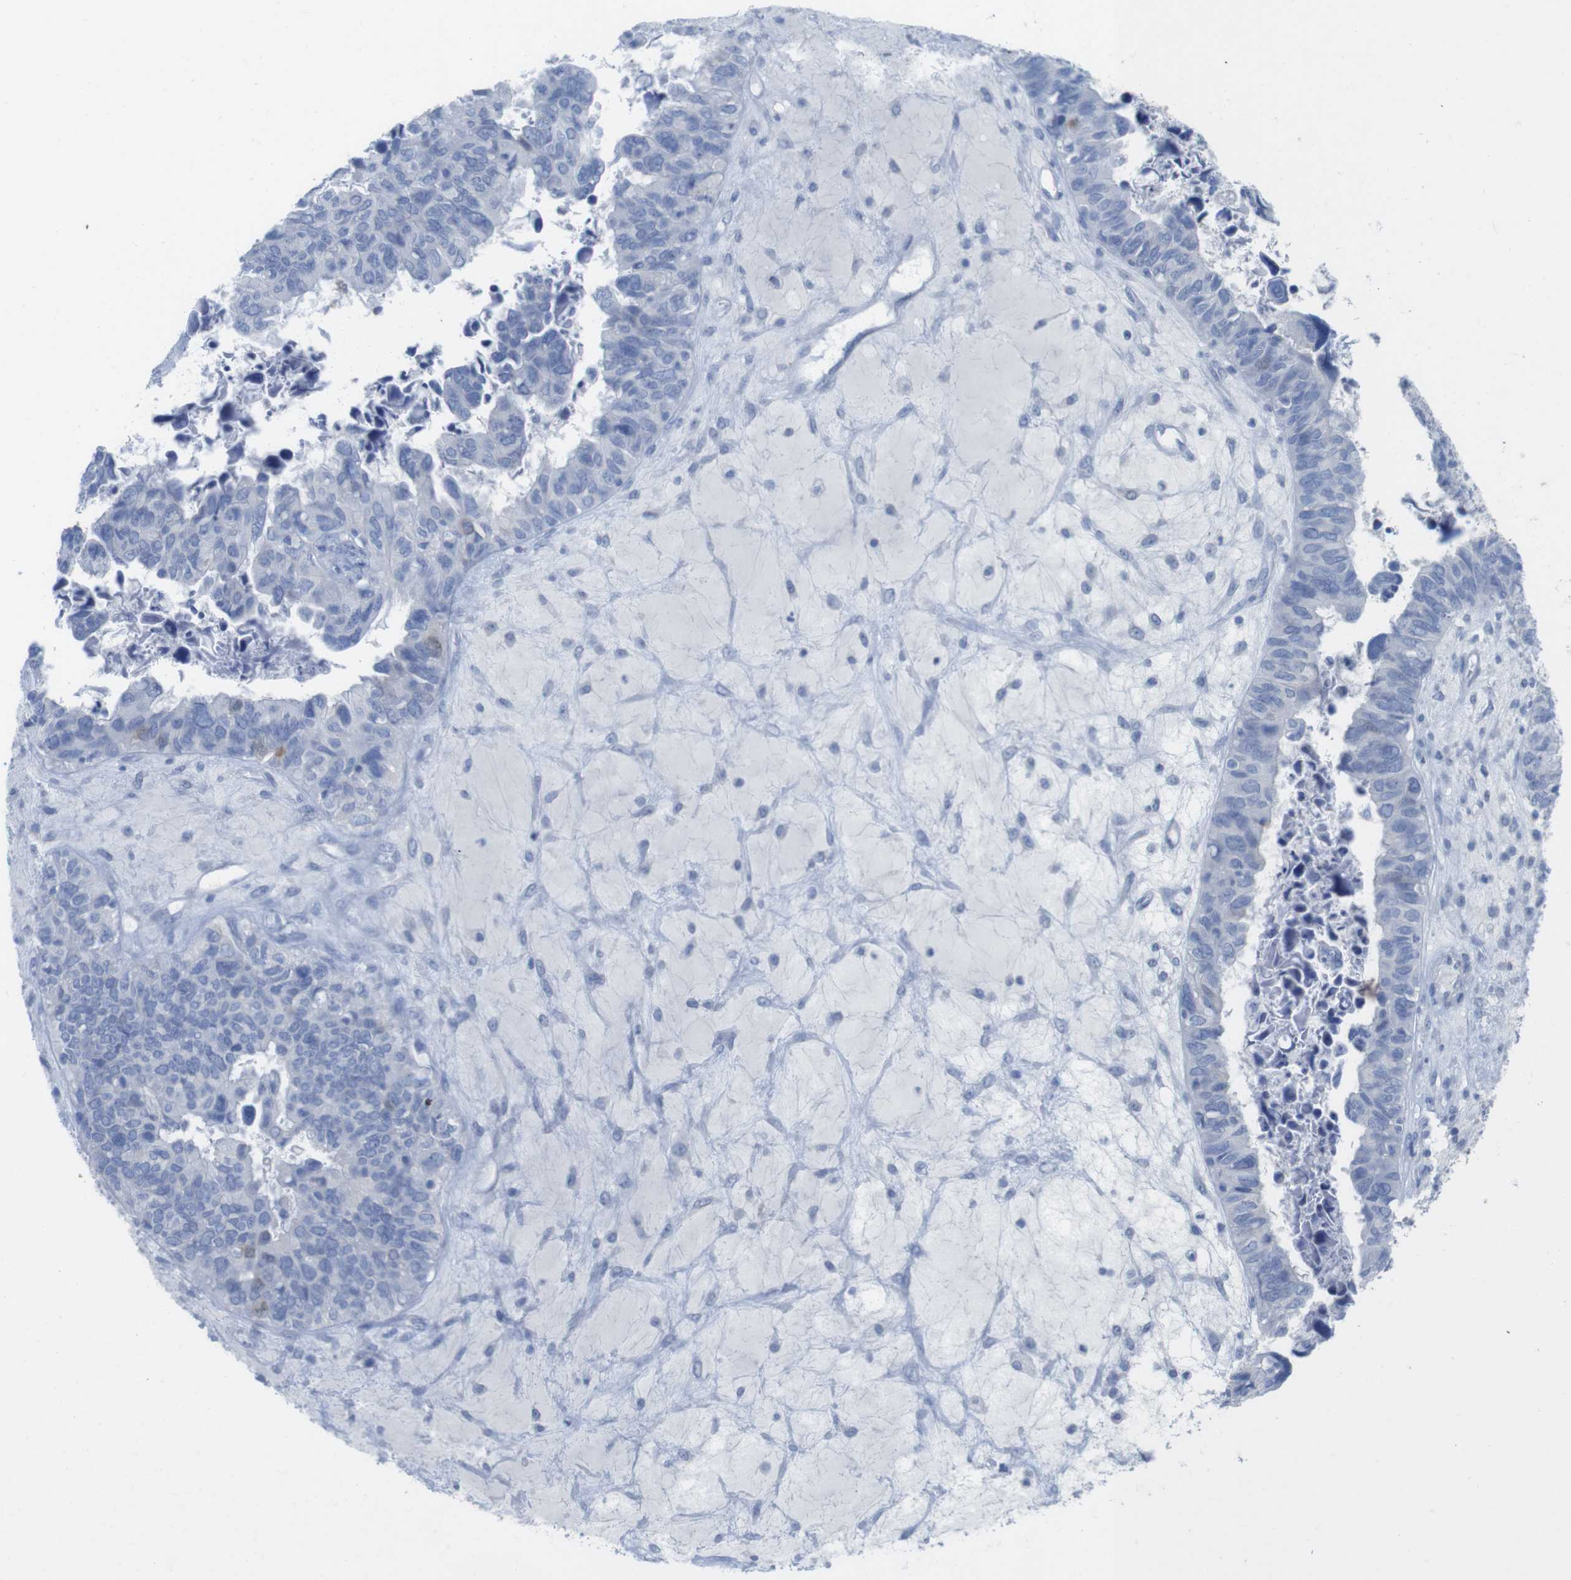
{"staining": {"intensity": "negative", "quantity": "none", "location": "none"}, "tissue": "ovarian cancer", "cell_type": "Tumor cells", "image_type": "cancer", "snomed": [{"axis": "morphology", "description": "Cystadenocarcinoma, serous, NOS"}, {"axis": "topography", "description": "Ovary"}], "caption": "This is a photomicrograph of immunohistochemistry (IHC) staining of ovarian serous cystadenocarcinoma, which shows no positivity in tumor cells.", "gene": "PNMA1", "patient": {"sex": "female", "age": 79}}